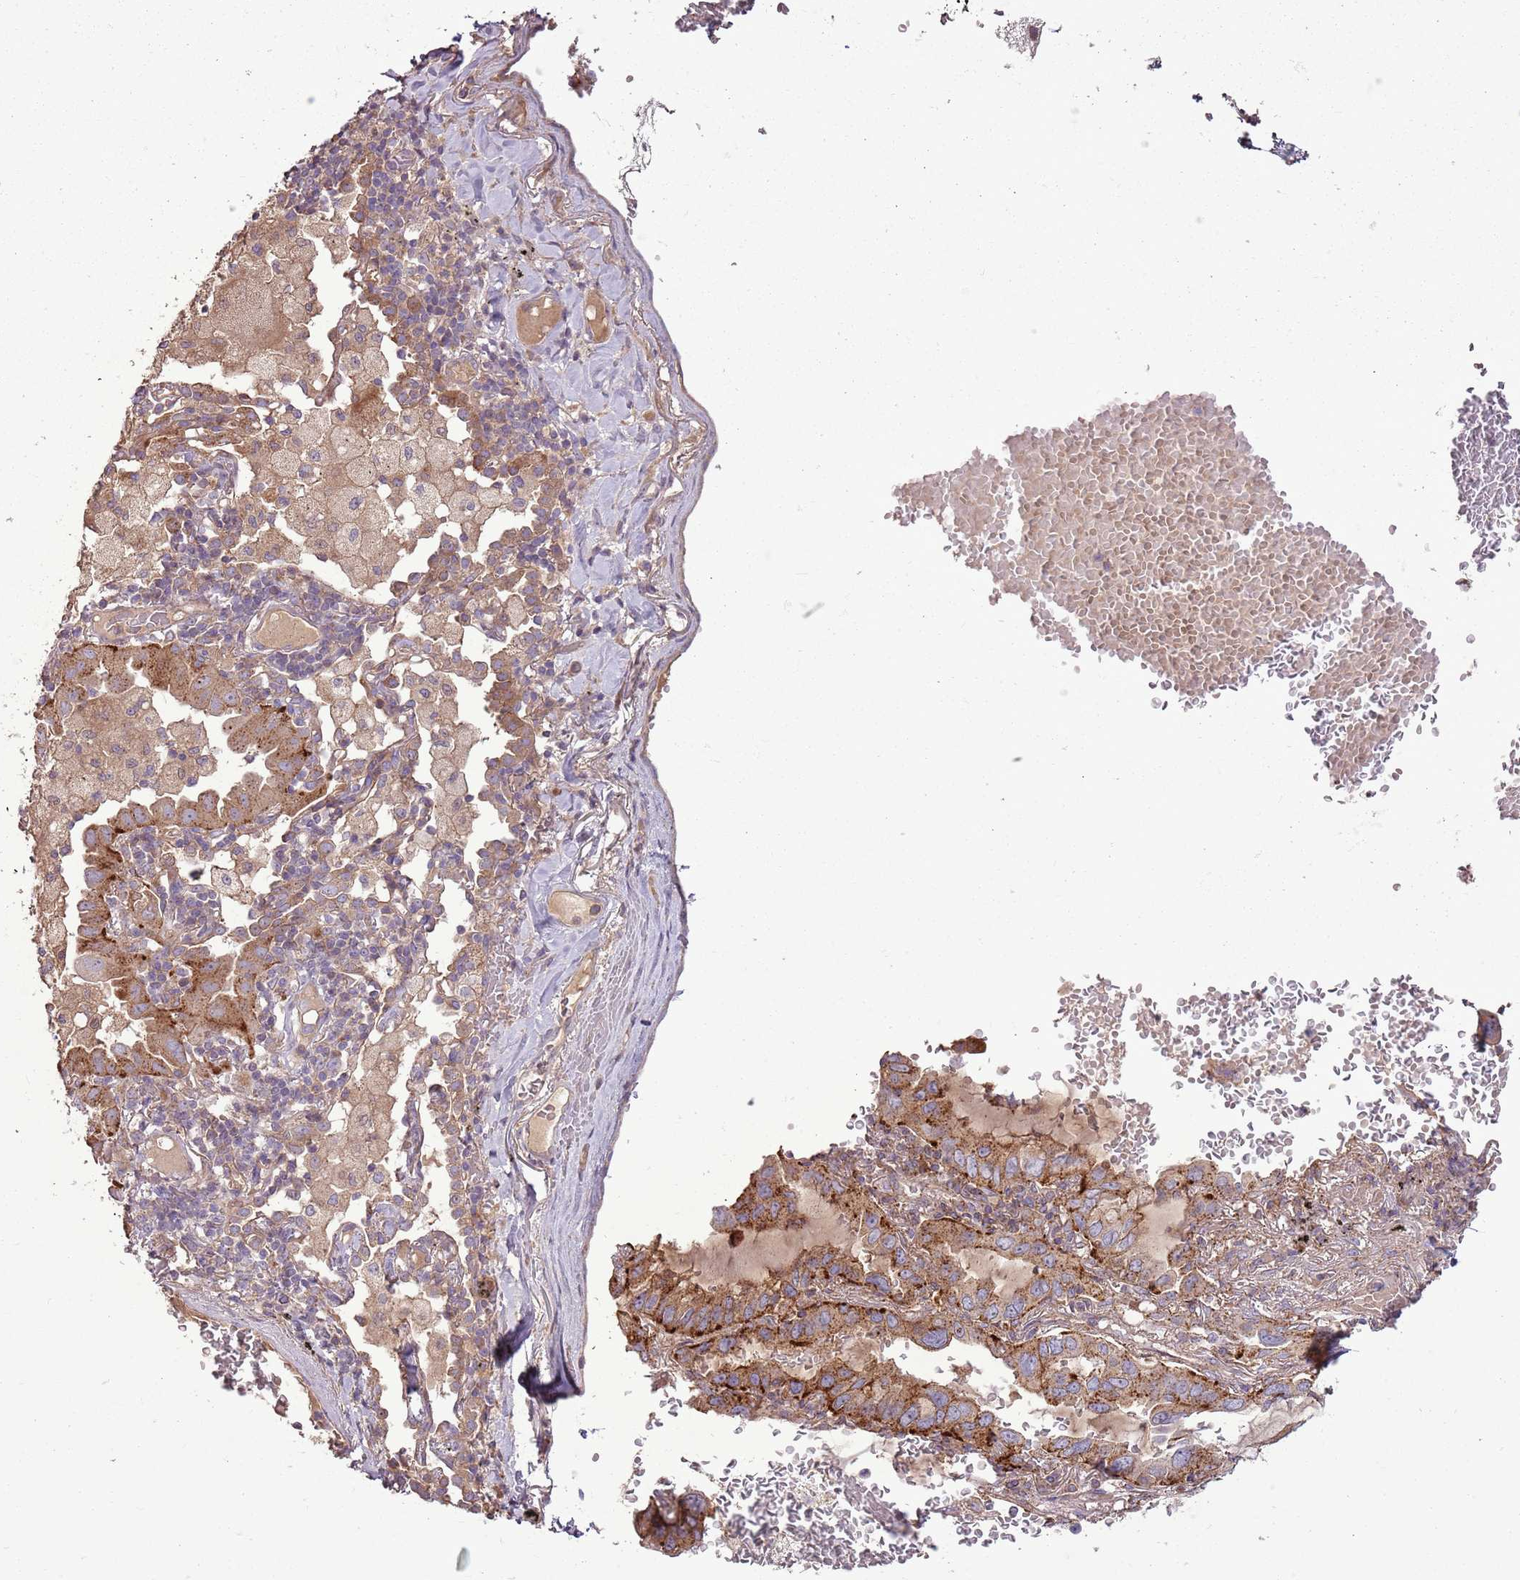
{"staining": {"intensity": "moderate", "quantity": ">75%", "location": "cytoplasmic/membranous"}, "tissue": "lung cancer", "cell_type": "Tumor cells", "image_type": "cancer", "snomed": [{"axis": "morphology", "description": "Adenocarcinoma, NOS"}, {"axis": "topography", "description": "Lung"}], "caption": "Protein expression analysis of lung adenocarcinoma displays moderate cytoplasmic/membranous positivity in approximately >75% of tumor cells.", "gene": "ANKRD24", "patient": {"sex": "male", "age": 64}}